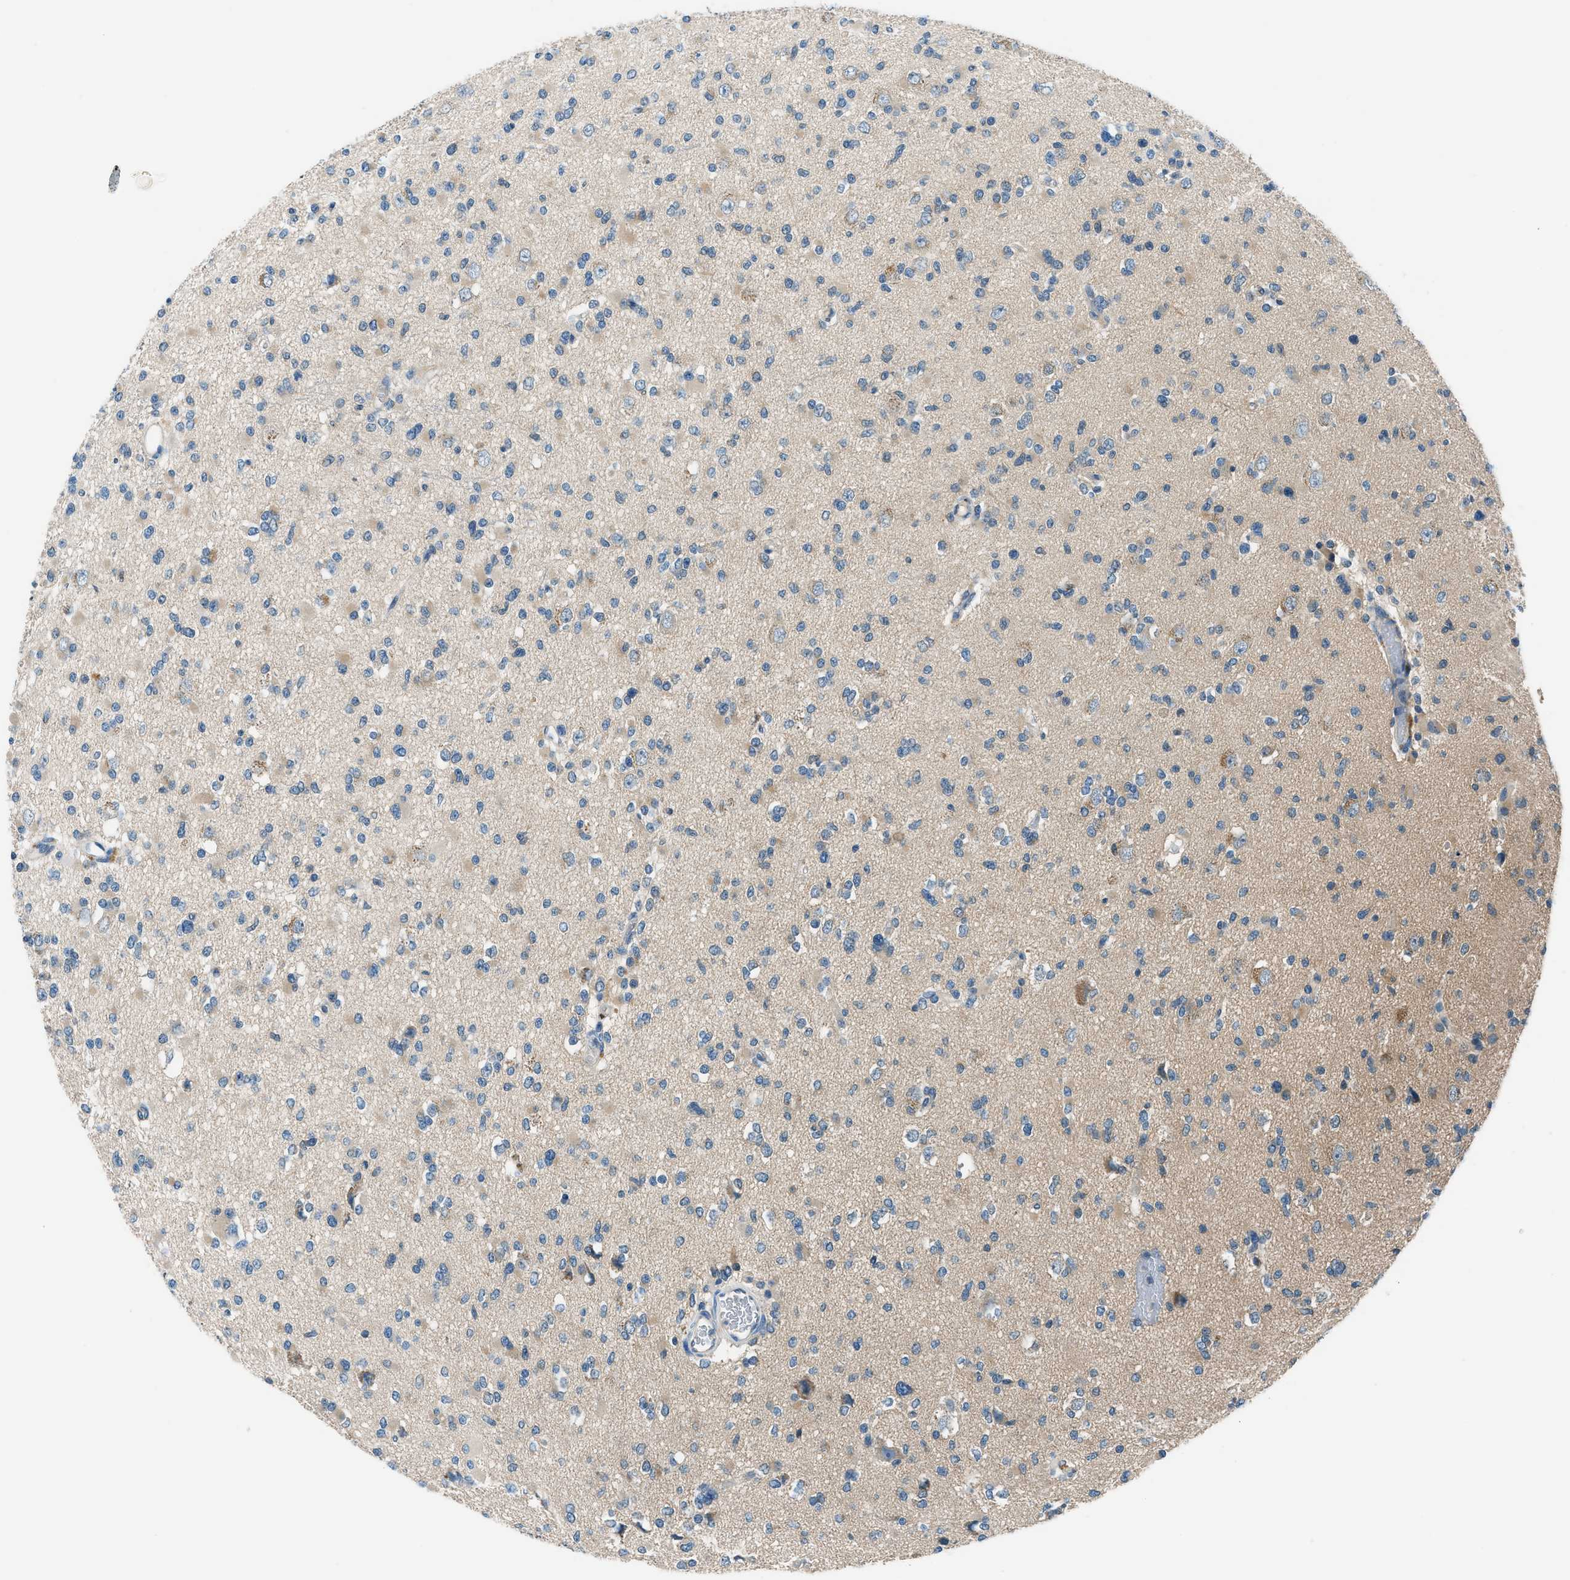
{"staining": {"intensity": "negative", "quantity": "none", "location": "none"}, "tissue": "glioma", "cell_type": "Tumor cells", "image_type": "cancer", "snomed": [{"axis": "morphology", "description": "Glioma, malignant, Low grade"}, {"axis": "topography", "description": "Brain"}], "caption": "Immunohistochemical staining of human glioma displays no significant staining in tumor cells.", "gene": "ACP1", "patient": {"sex": "female", "age": 22}}